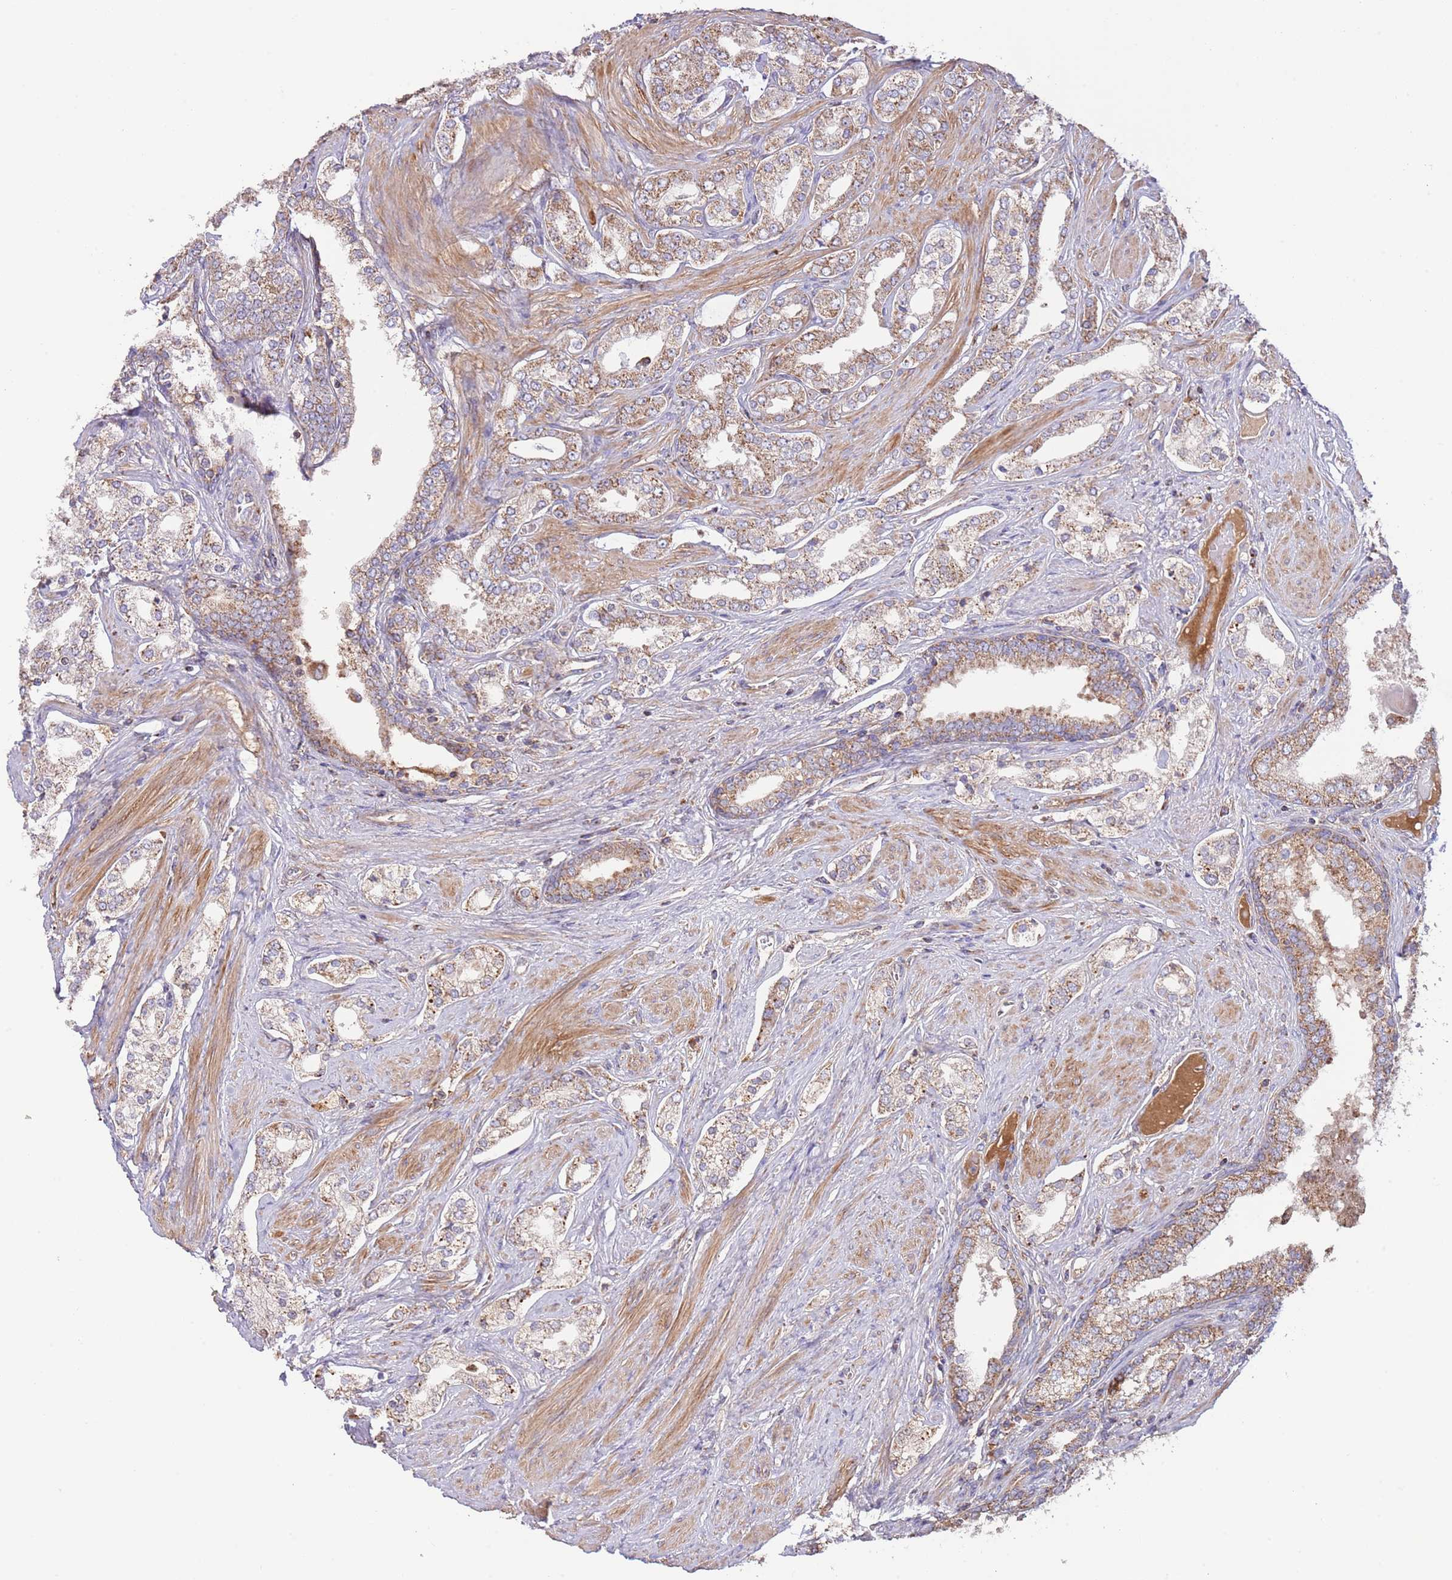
{"staining": {"intensity": "moderate", "quantity": ">75%", "location": "cytoplasmic/membranous"}, "tissue": "prostate cancer", "cell_type": "Tumor cells", "image_type": "cancer", "snomed": [{"axis": "morphology", "description": "Adenocarcinoma, High grade"}, {"axis": "topography", "description": "Prostate"}], "caption": "Brown immunohistochemical staining in prostate cancer demonstrates moderate cytoplasmic/membranous expression in approximately >75% of tumor cells.", "gene": "DNAJA3", "patient": {"sex": "male", "age": 71}}